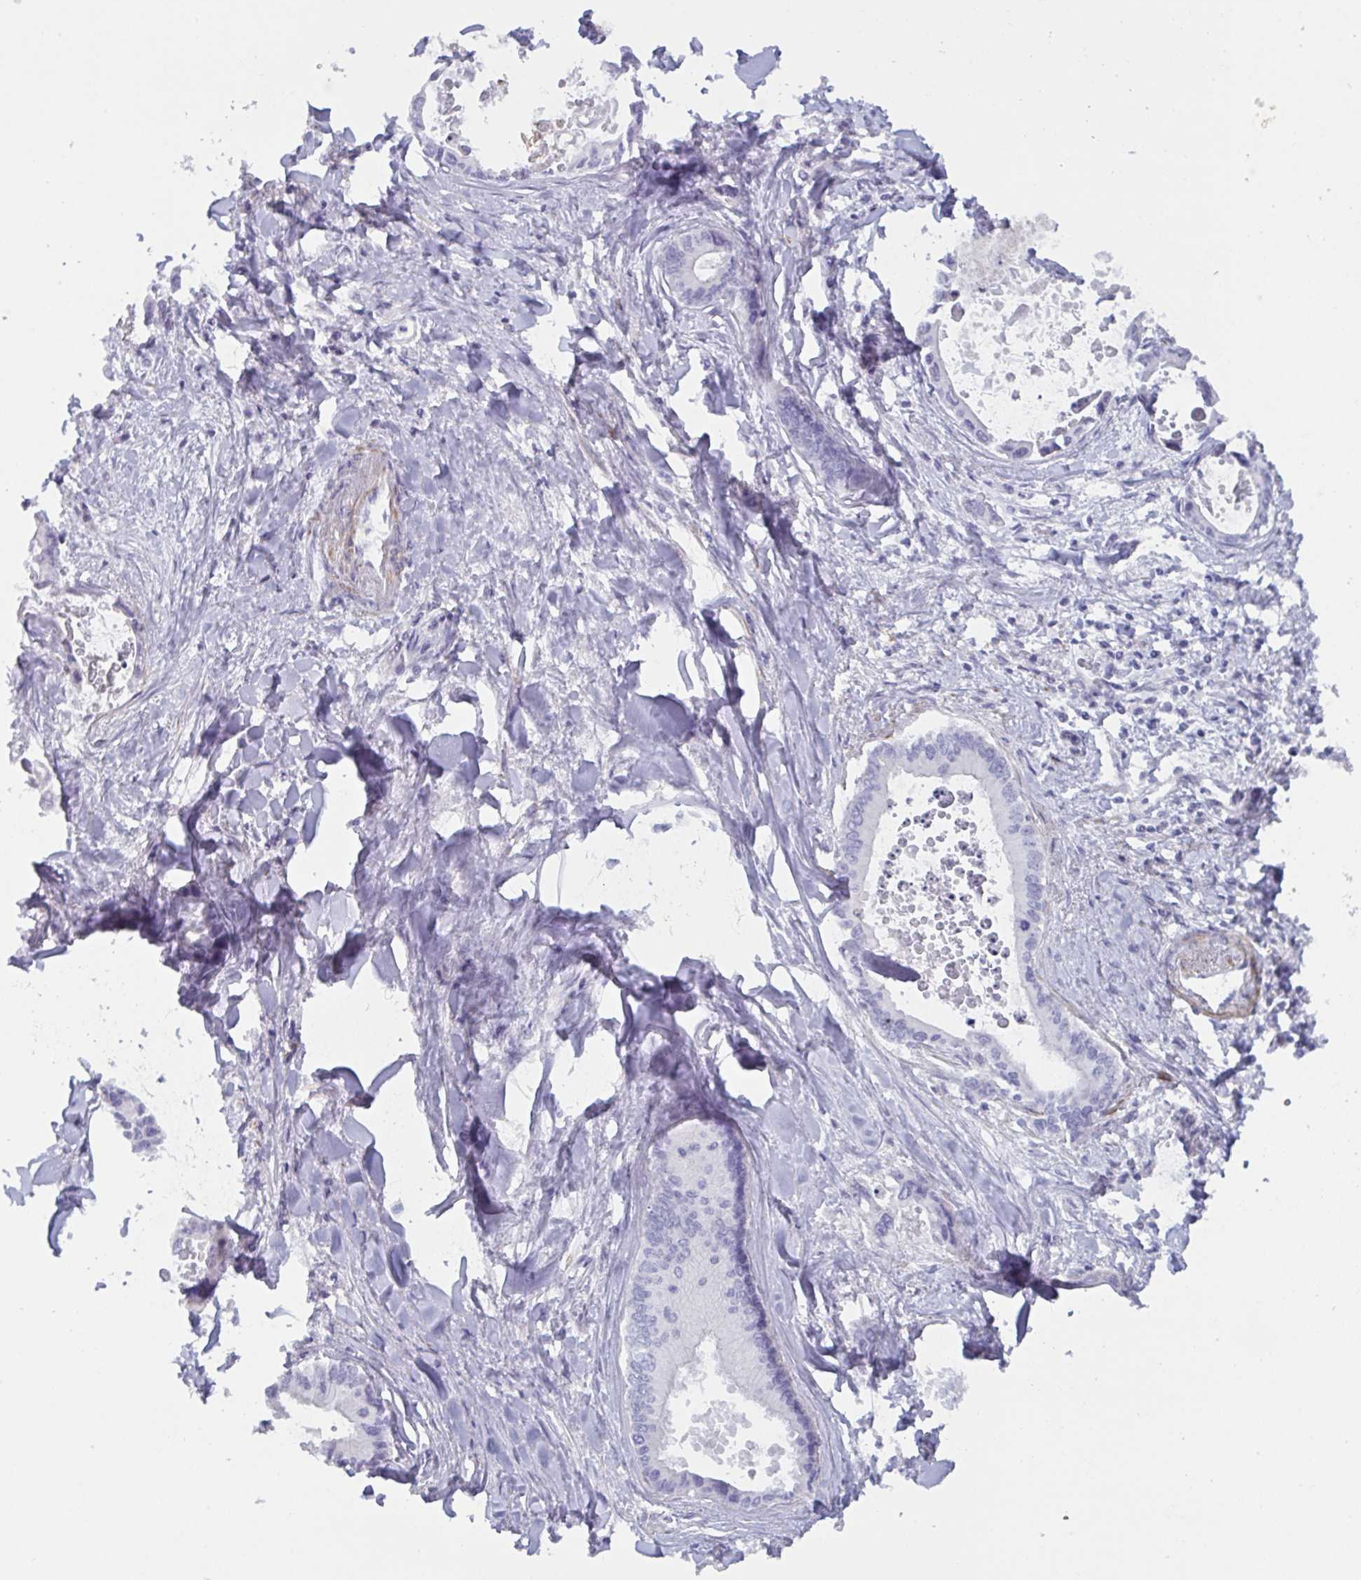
{"staining": {"intensity": "negative", "quantity": "none", "location": "none"}, "tissue": "liver cancer", "cell_type": "Tumor cells", "image_type": "cancer", "snomed": [{"axis": "morphology", "description": "Cholangiocarcinoma"}, {"axis": "topography", "description": "Liver"}], "caption": "A histopathology image of cholangiocarcinoma (liver) stained for a protein shows no brown staining in tumor cells.", "gene": "OR5P3", "patient": {"sex": "male", "age": 66}}